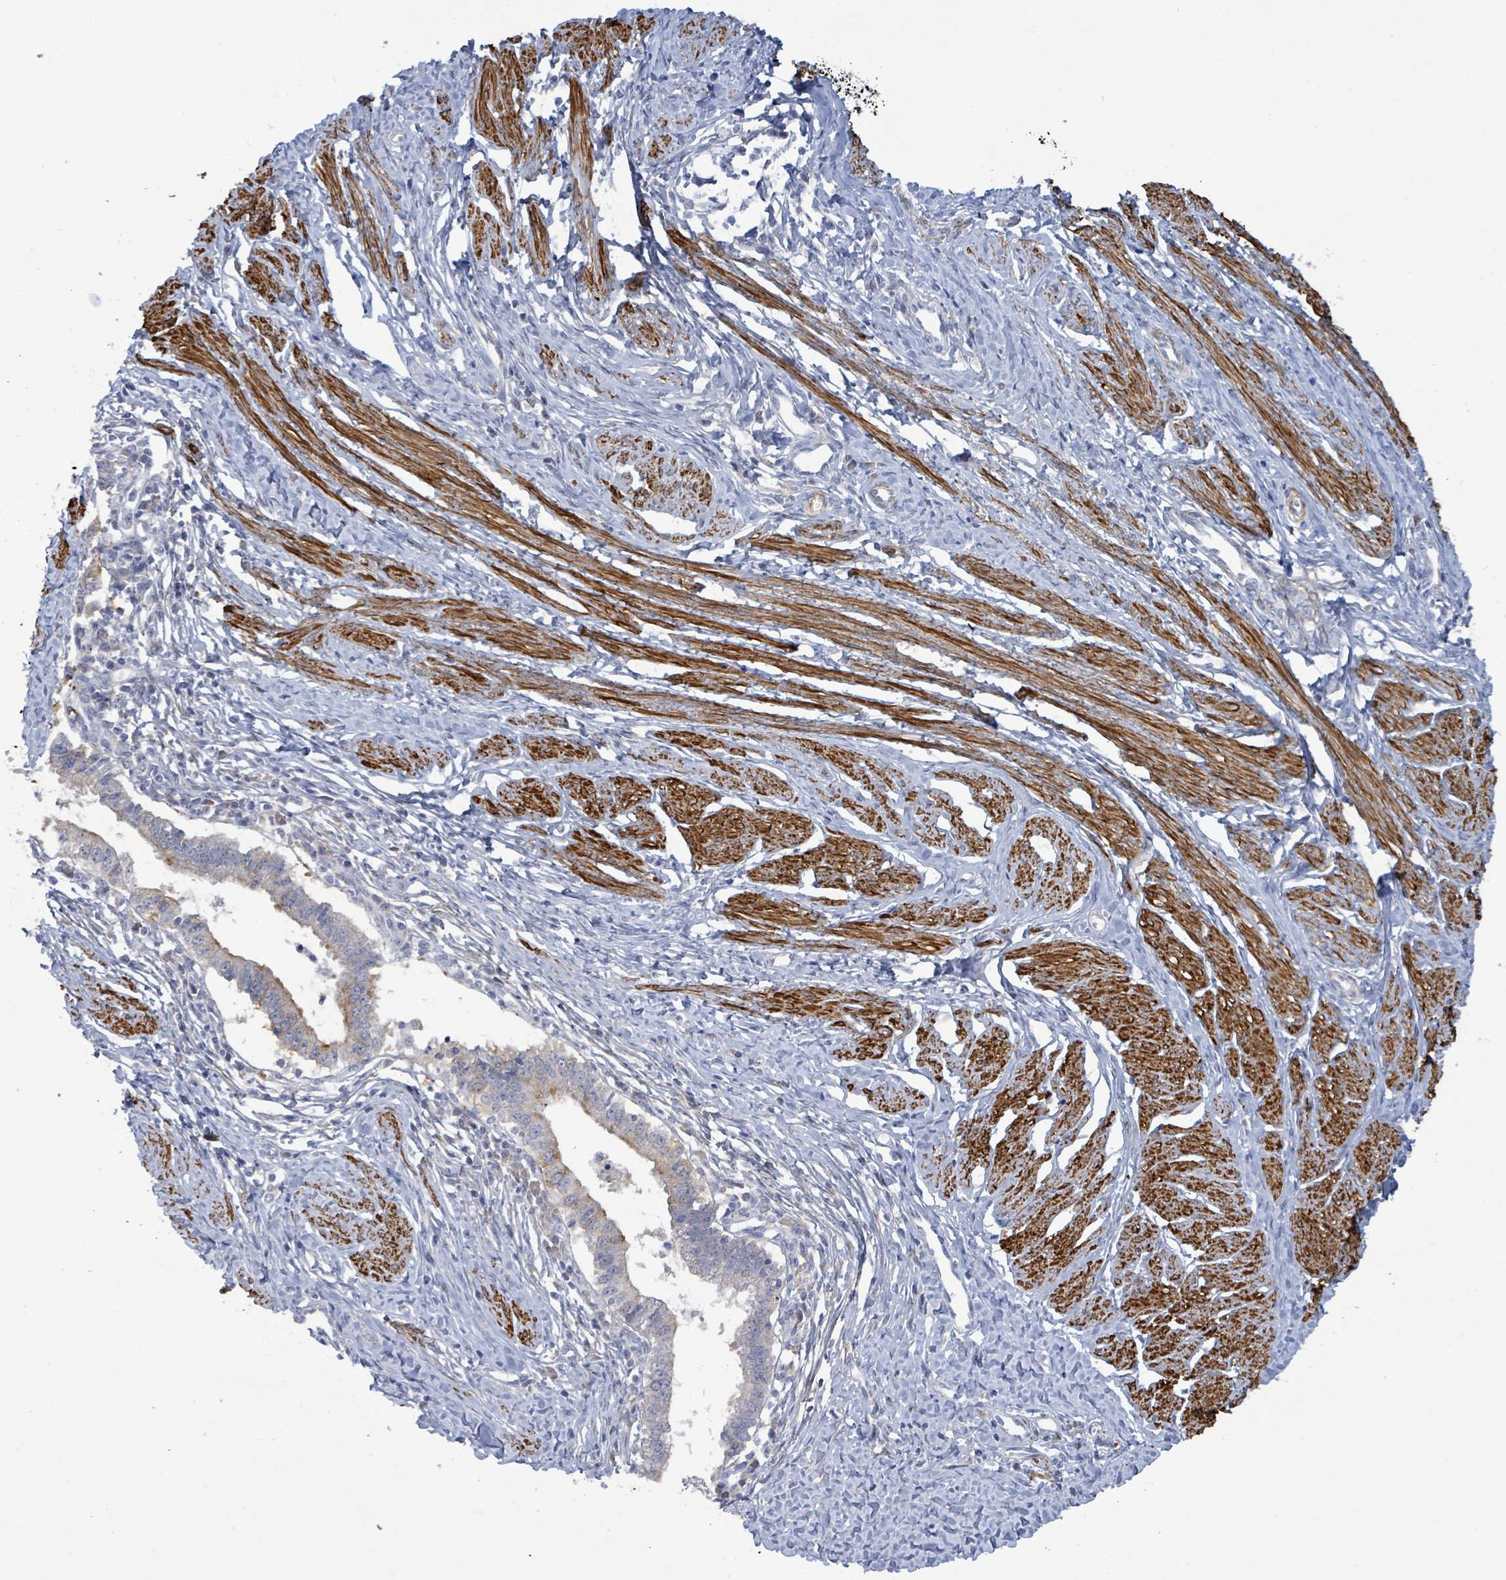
{"staining": {"intensity": "weak", "quantity": "<25%", "location": "cytoplasmic/membranous"}, "tissue": "cervical cancer", "cell_type": "Tumor cells", "image_type": "cancer", "snomed": [{"axis": "morphology", "description": "Adenocarcinoma, NOS"}, {"axis": "topography", "description": "Cervix"}], "caption": "The image exhibits no significant staining in tumor cells of cervical adenocarcinoma.", "gene": "DMRTC1B", "patient": {"sex": "female", "age": 36}}